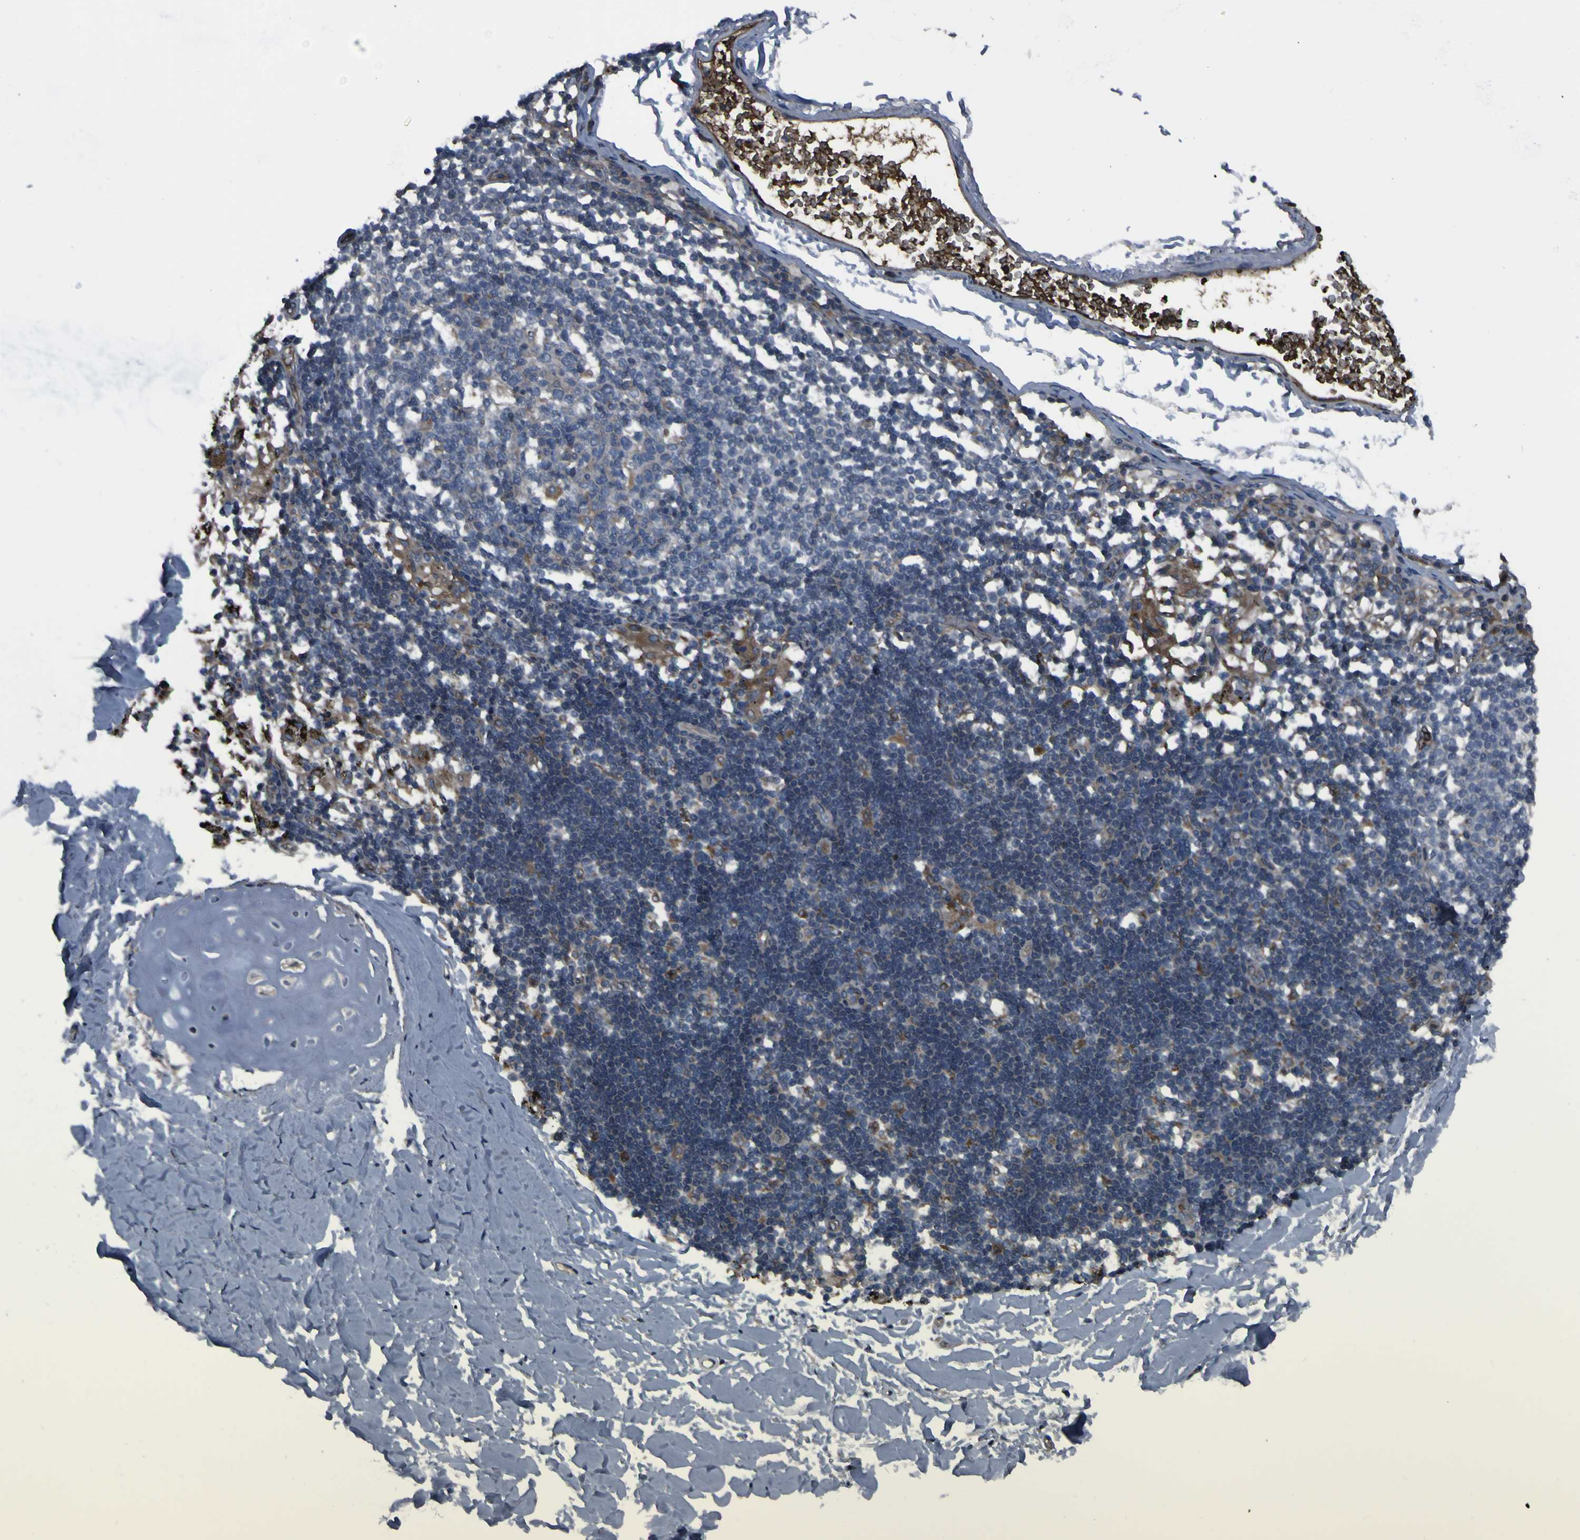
{"staining": {"intensity": "negative", "quantity": "none", "location": "none"}, "tissue": "adipose tissue", "cell_type": "Adipocytes", "image_type": "normal", "snomed": [{"axis": "morphology", "description": "Normal tissue, NOS"}, {"axis": "topography", "description": "Cartilage tissue"}, {"axis": "topography", "description": "Bronchus"}], "caption": "DAB immunohistochemical staining of normal adipose tissue exhibits no significant staining in adipocytes.", "gene": "GRAMD1A", "patient": {"sex": "female", "age": 73}}